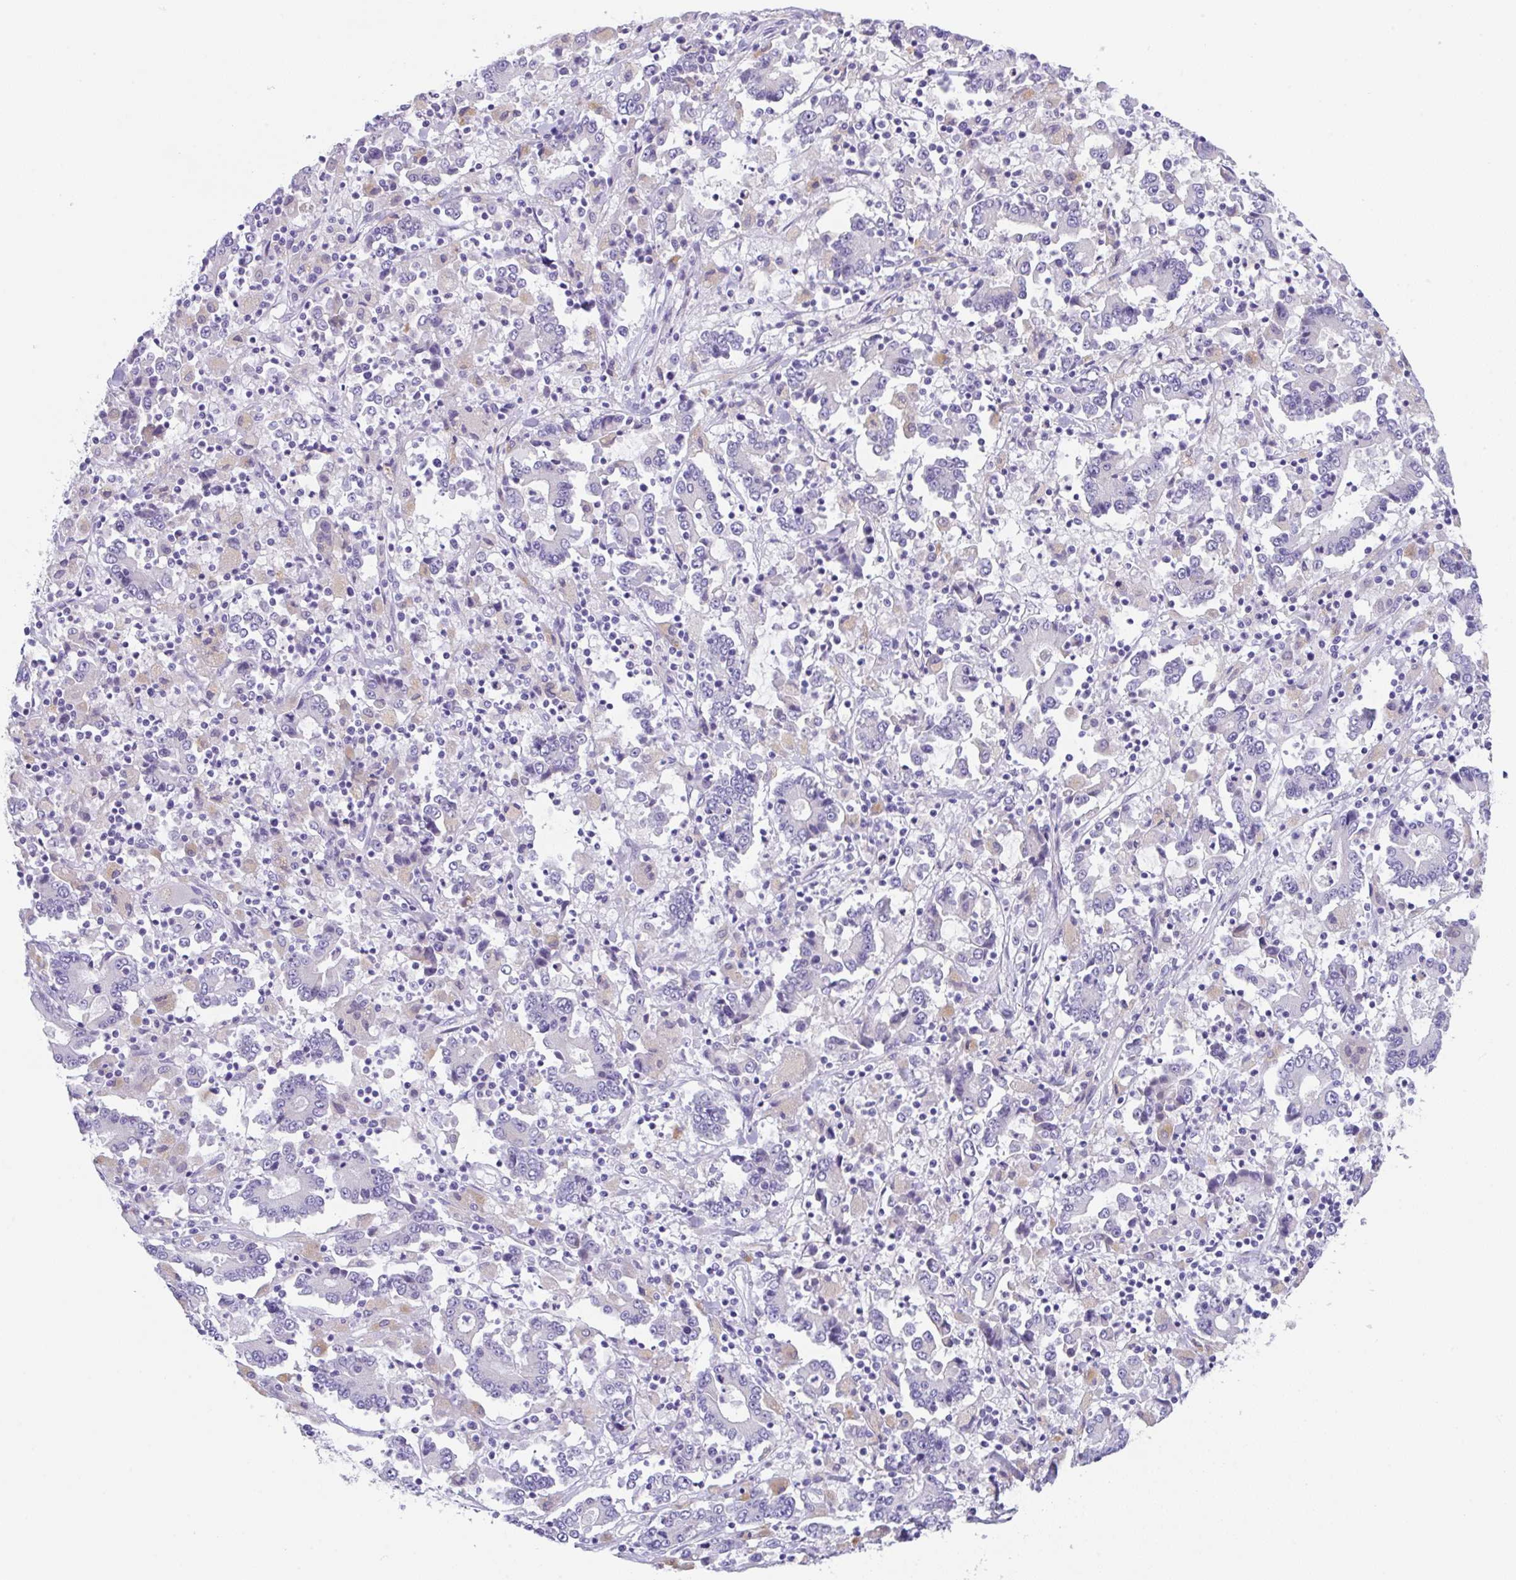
{"staining": {"intensity": "negative", "quantity": "none", "location": "none"}, "tissue": "stomach cancer", "cell_type": "Tumor cells", "image_type": "cancer", "snomed": [{"axis": "morphology", "description": "Adenocarcinoma, NOS"}, {"axis": "topography", "description": "Stomach, upper"}], "caption": "This histopathology image is of stomach cancer (adenocarcinoma) stained with IHC to label a protein in brown with the nuclei are counter-stained blue. There is no expression in tumor cells.", "gene": "TRAF4", "patient": {"sex": "male", "age": 68}}